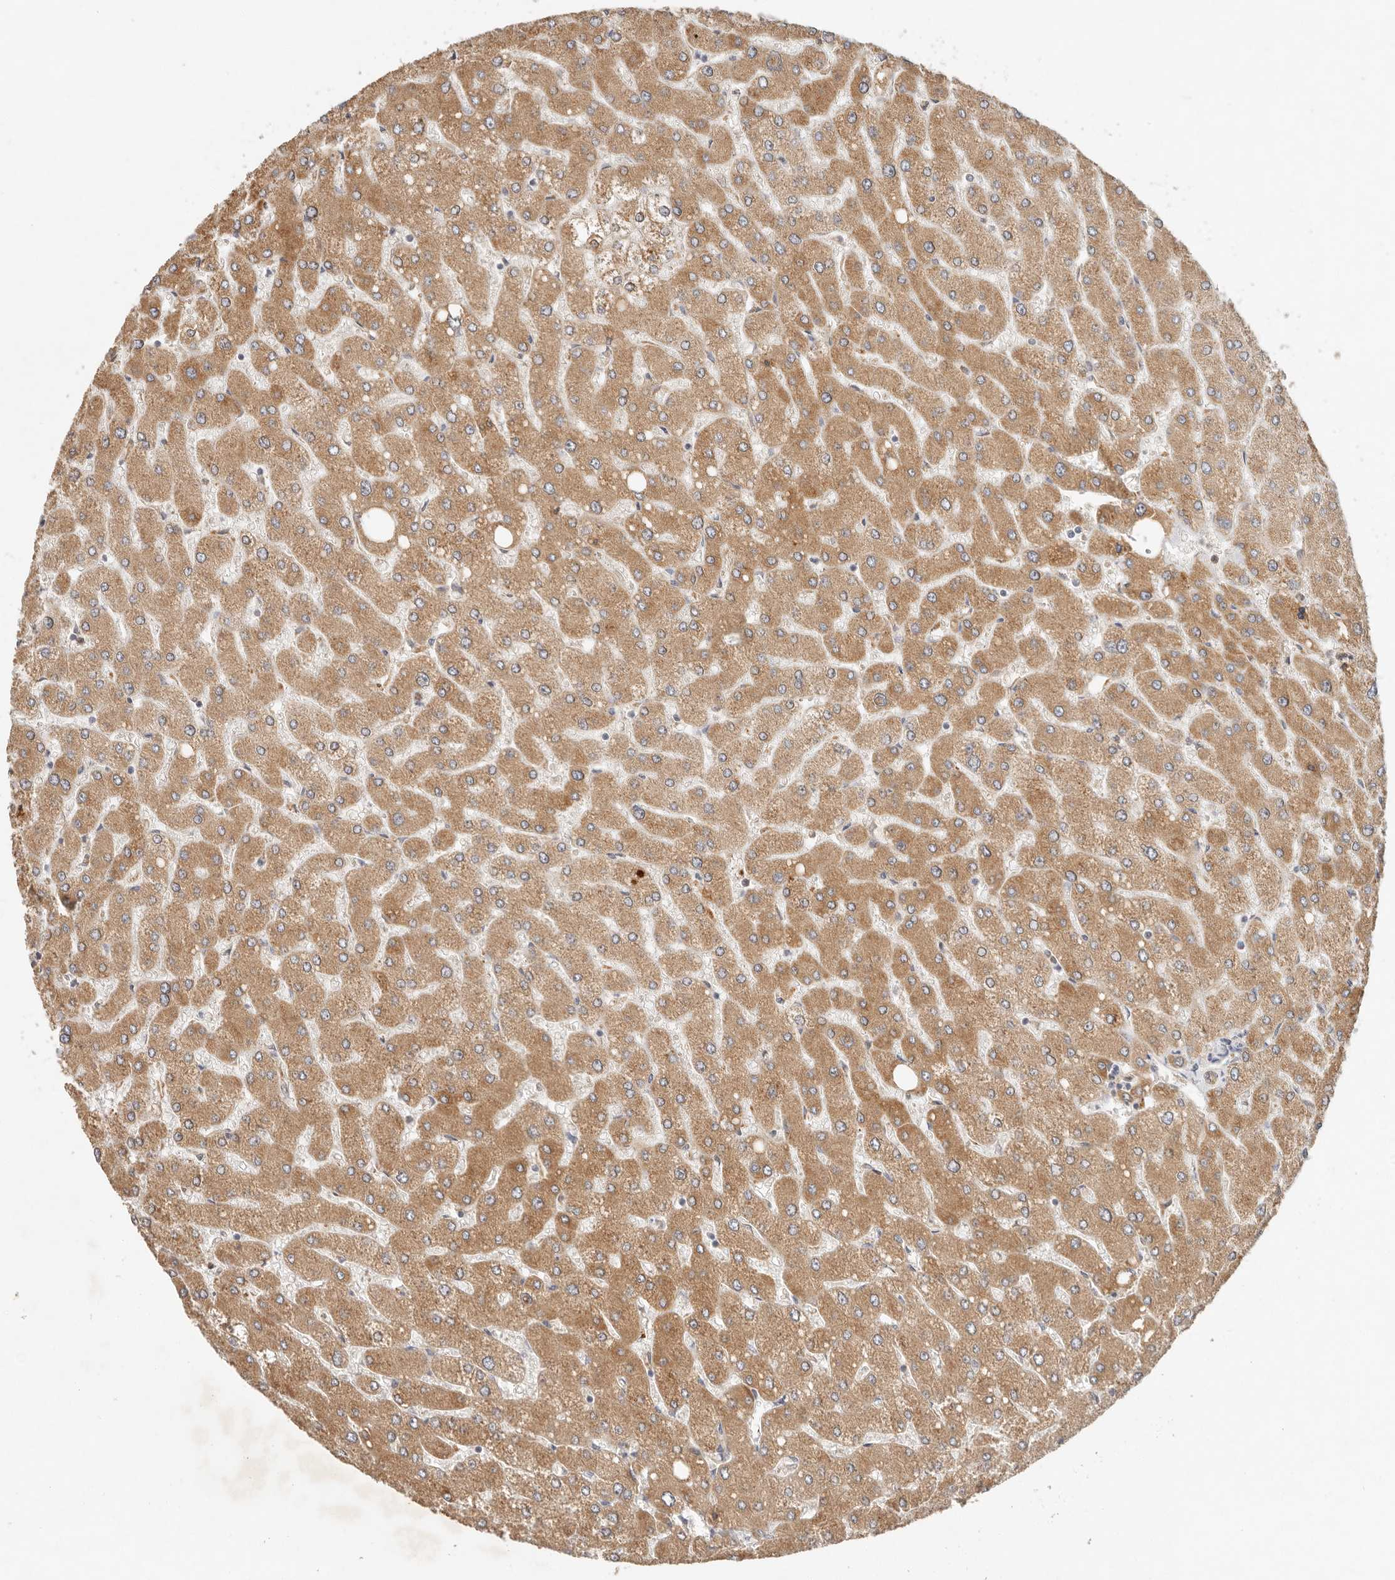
{"staining": {"intensity": "weak", "quantity": ">75%", "location": "cytoplasmic/membranous"}, "tissue": "liver", "cell_type": "Cholangiocytes", "image_type": "normal", "snomed": [{"axis": "morphology", "description": "Normal tissue, NOS"}, {"axis": "topography", "description": "Liver"}], "caption": "Protein positivity by immunohistochemistry shows weak cytoplasmic/membranous staining in about >75% of cholangiocytes in unremarkable liver. The staining is performed using DAB (3,3'-diaminobenzidine) brown chromogen to label protein expression. The nuclei are counter-stained blue using hematoxylin.", "gene": "ARHGEF10L", "patient": {"sex": "male", "age": 55}}